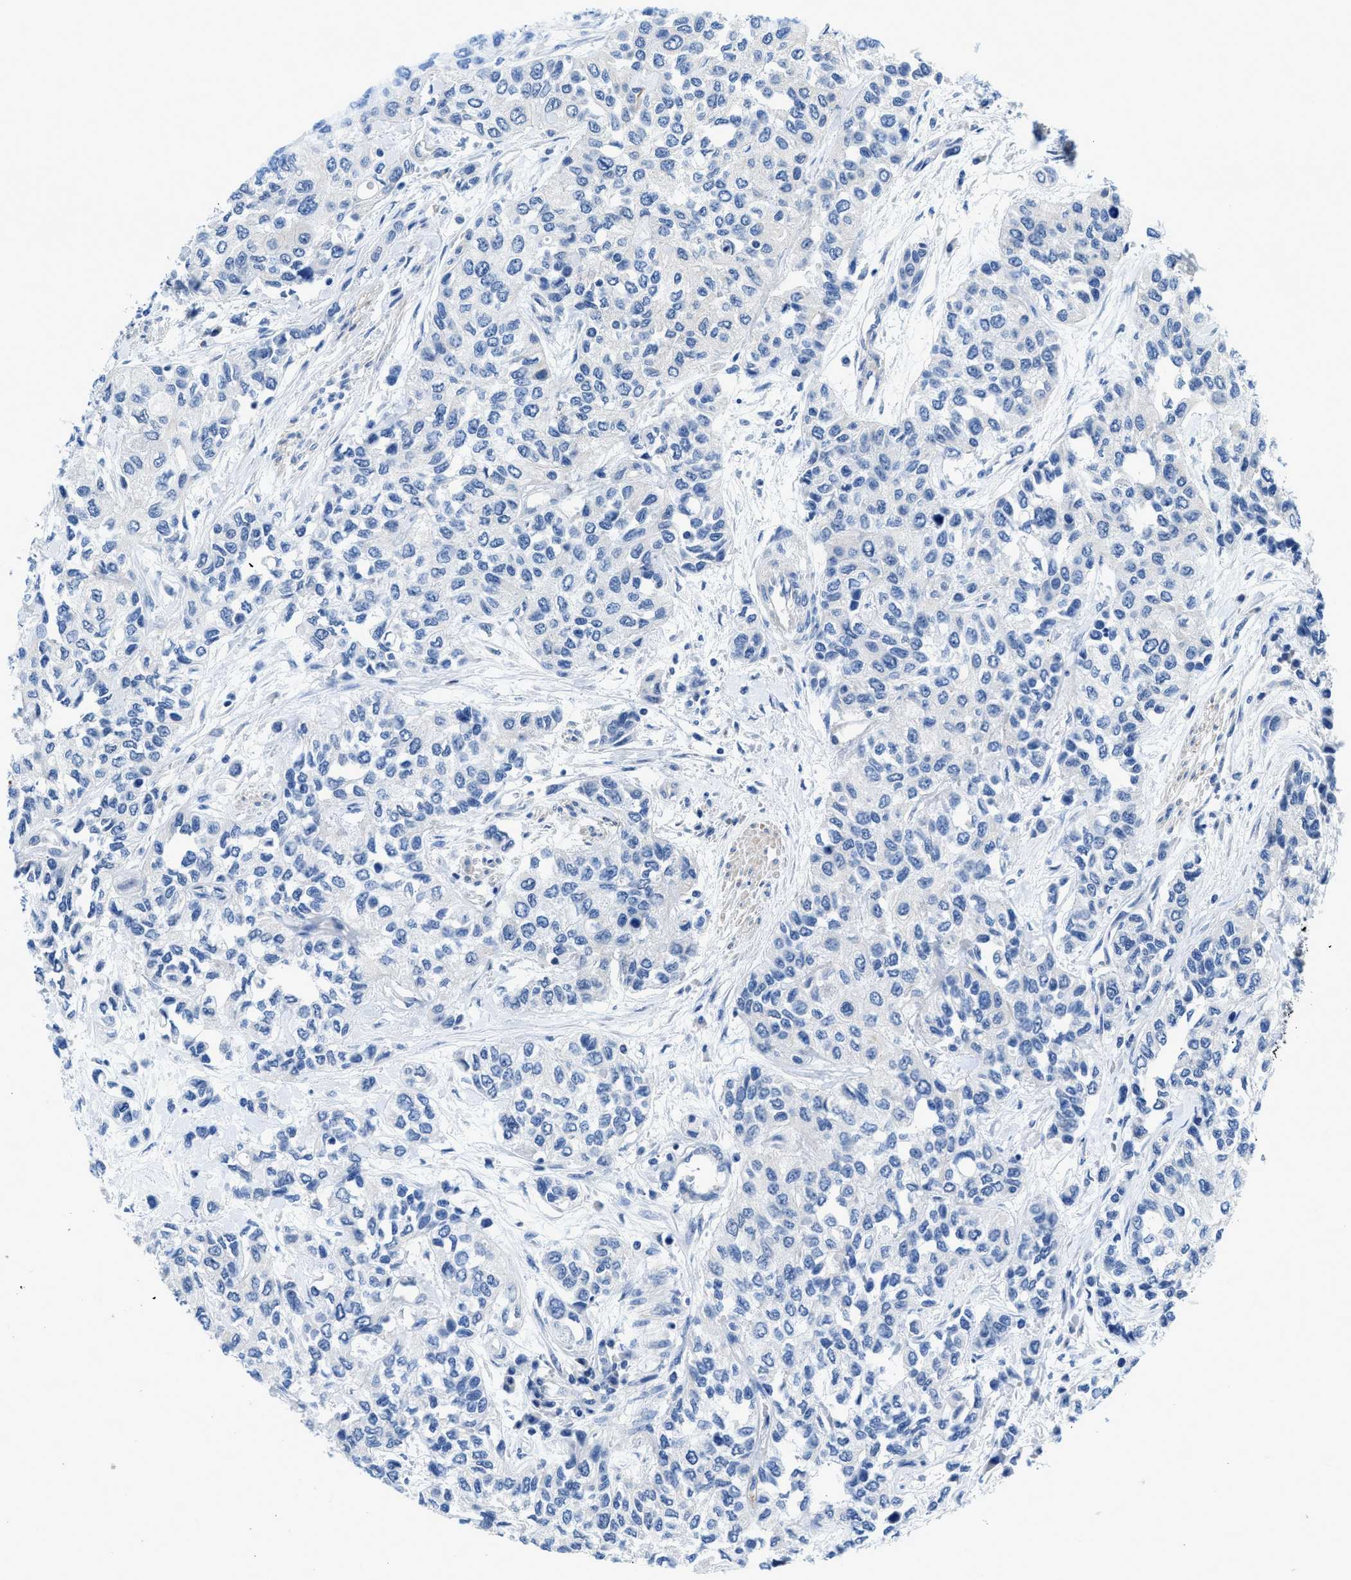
{"staining": {"intensity": "negative", "quantity": "none", "location": "none"}, "tissue": "urothelial cancer", "cell_type": "Tumor cells", "image_type": "cancer", "snomed": [{"axis": "morphology", "description": "Urothelial carcinoma, High grade"}, {"axis": "topography", "description": "Urinary bladder"}], "caption": "Immunohistochemistry (IHC) histopathology image of human urothelial carcinoma (high-grade) stained for a protein (brown), which demonstrates no positivity in tumor cells.", "gene": "SLC10A6", "patient": {"sex": "female", "age": 56}}